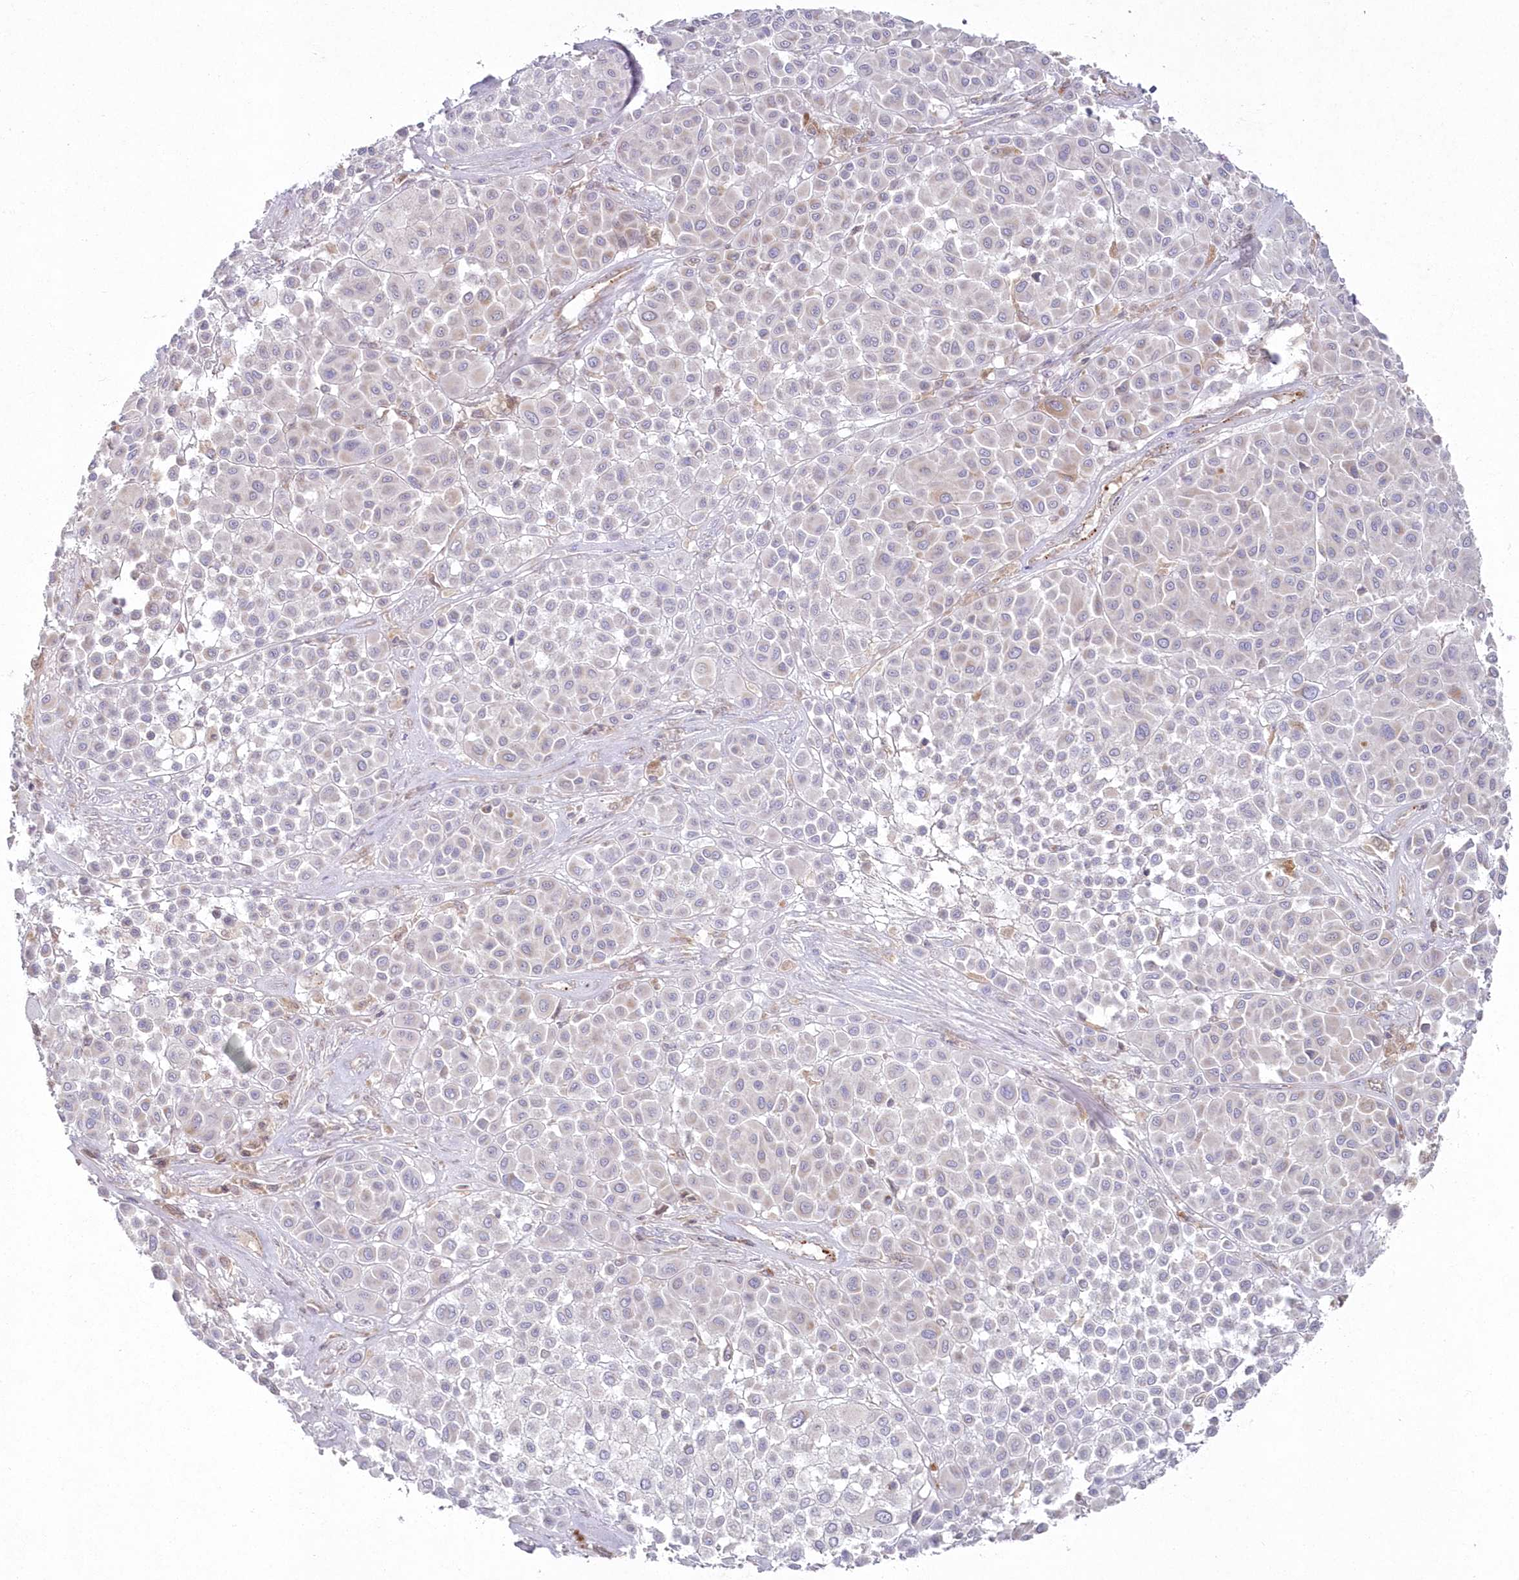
{"staining": {"intensity": "negative", "quantity": "none", "location": "none"}, "tissue": "melanoma", "cell_type": "Tumor cells", "image_type": "cancer", "snomed": [{"axis": "morphology", "description": "Malignant melanoma, Metastatic site"}, {"axis": "topography", "description": "Soft tissue"}], "caption": "An immunohistochemistry (IHC) image of malignant melanoma (metastatic site) is shown. There is no staining in tumor cells of malignant melanoma (metastatic site).", "gene": "ARSB", "patient": {"sex": "male", "age": 41}}